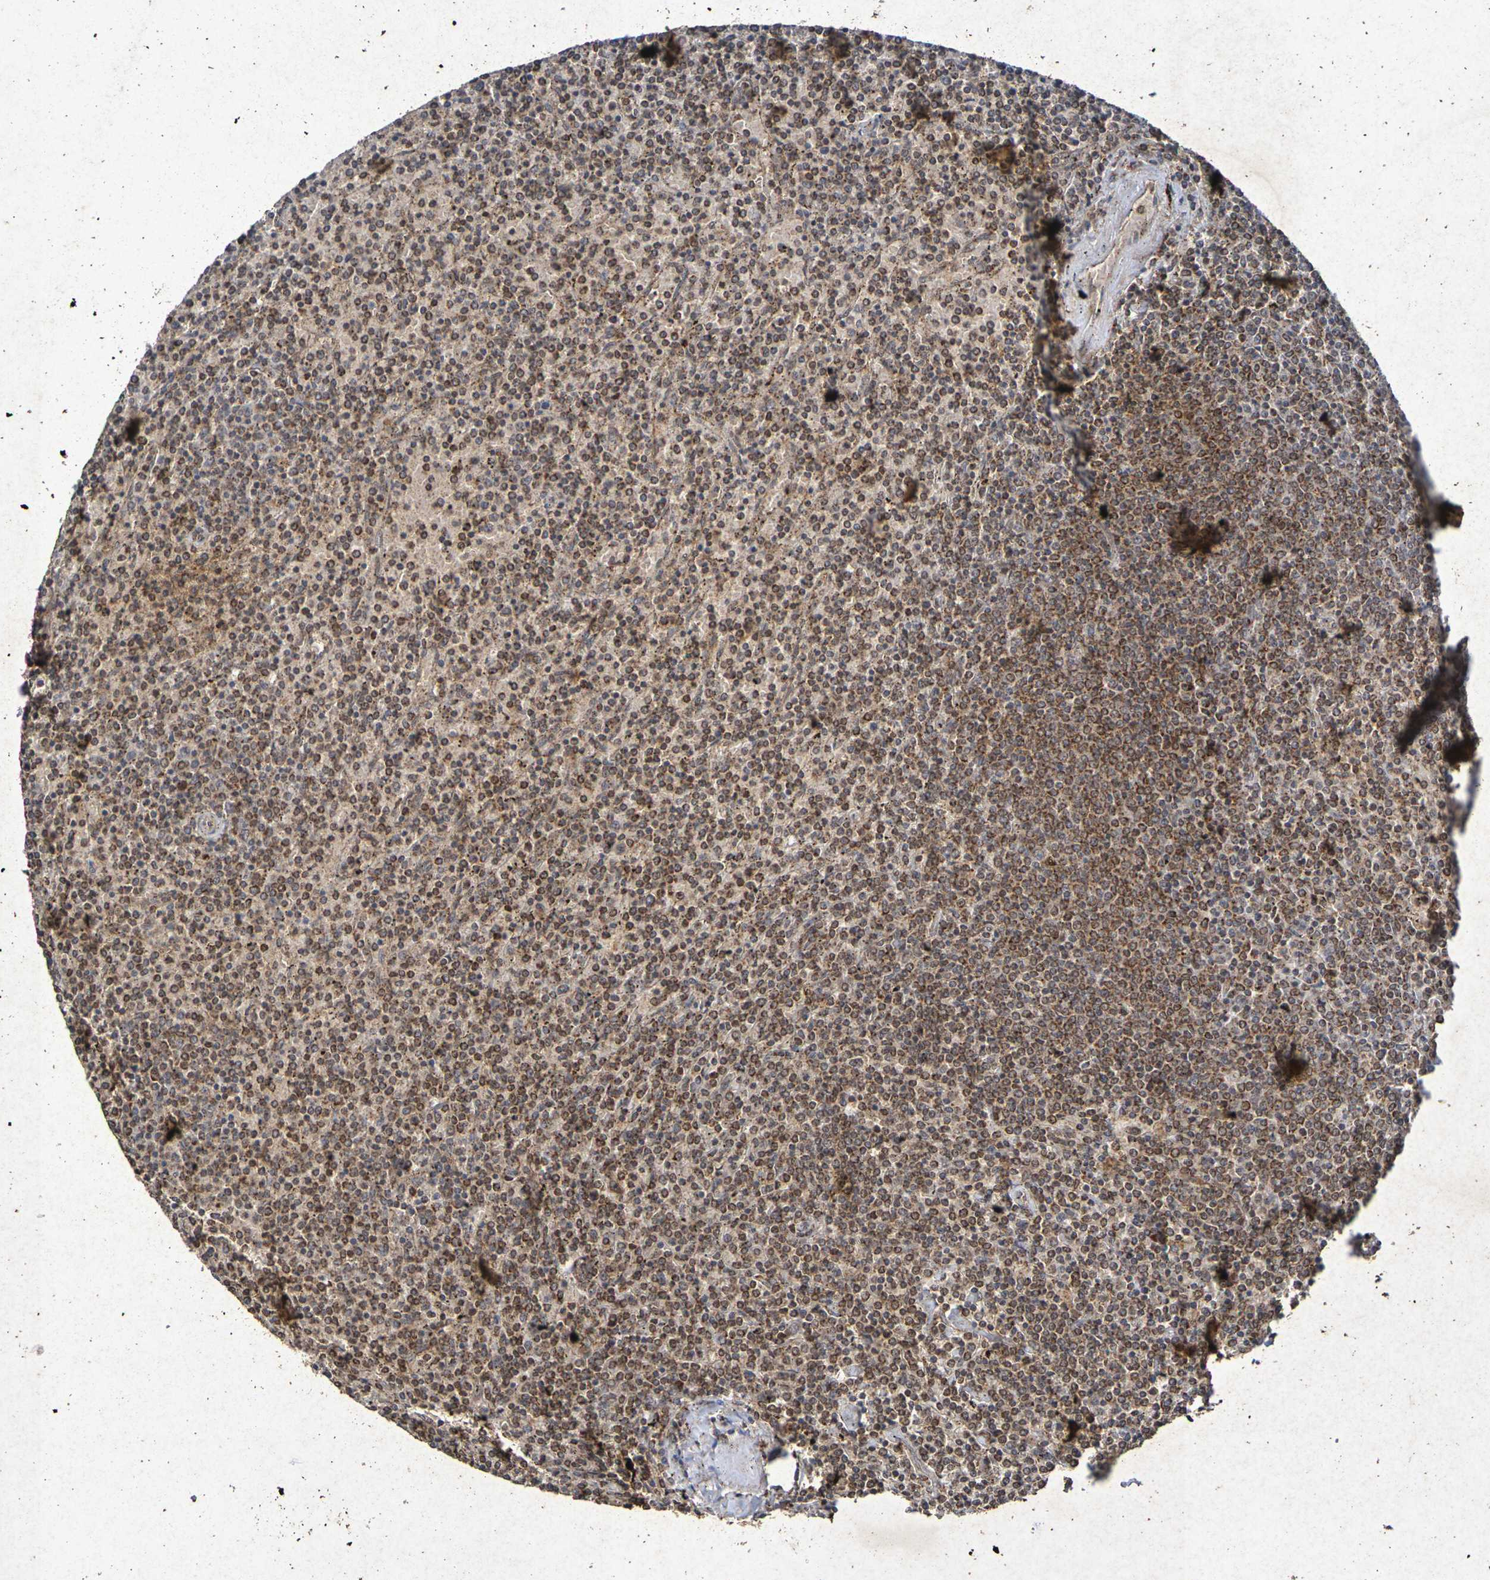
{"staining": {"intensity": "moderate", "quantity": ">75%", "location": "cytoplasmic/membranous"}, "tissue": "lymphoma", "cell_type": "Tumor cells", "image_type": "cancer", "snomed": [{"axis": "morphology", "description": "Malignant lymphoma, non-Hodgkin's type, Low grade"}, {"axis": "topography", "description": "Spleen"}], "caption": "Tumor cells demonstrate moderate cytoplasmic/membranous expression in approximately >75% of cells in lymphoma.", "gene": "GUCY1A2", "patient": {"sex": "female", "age": 77}}